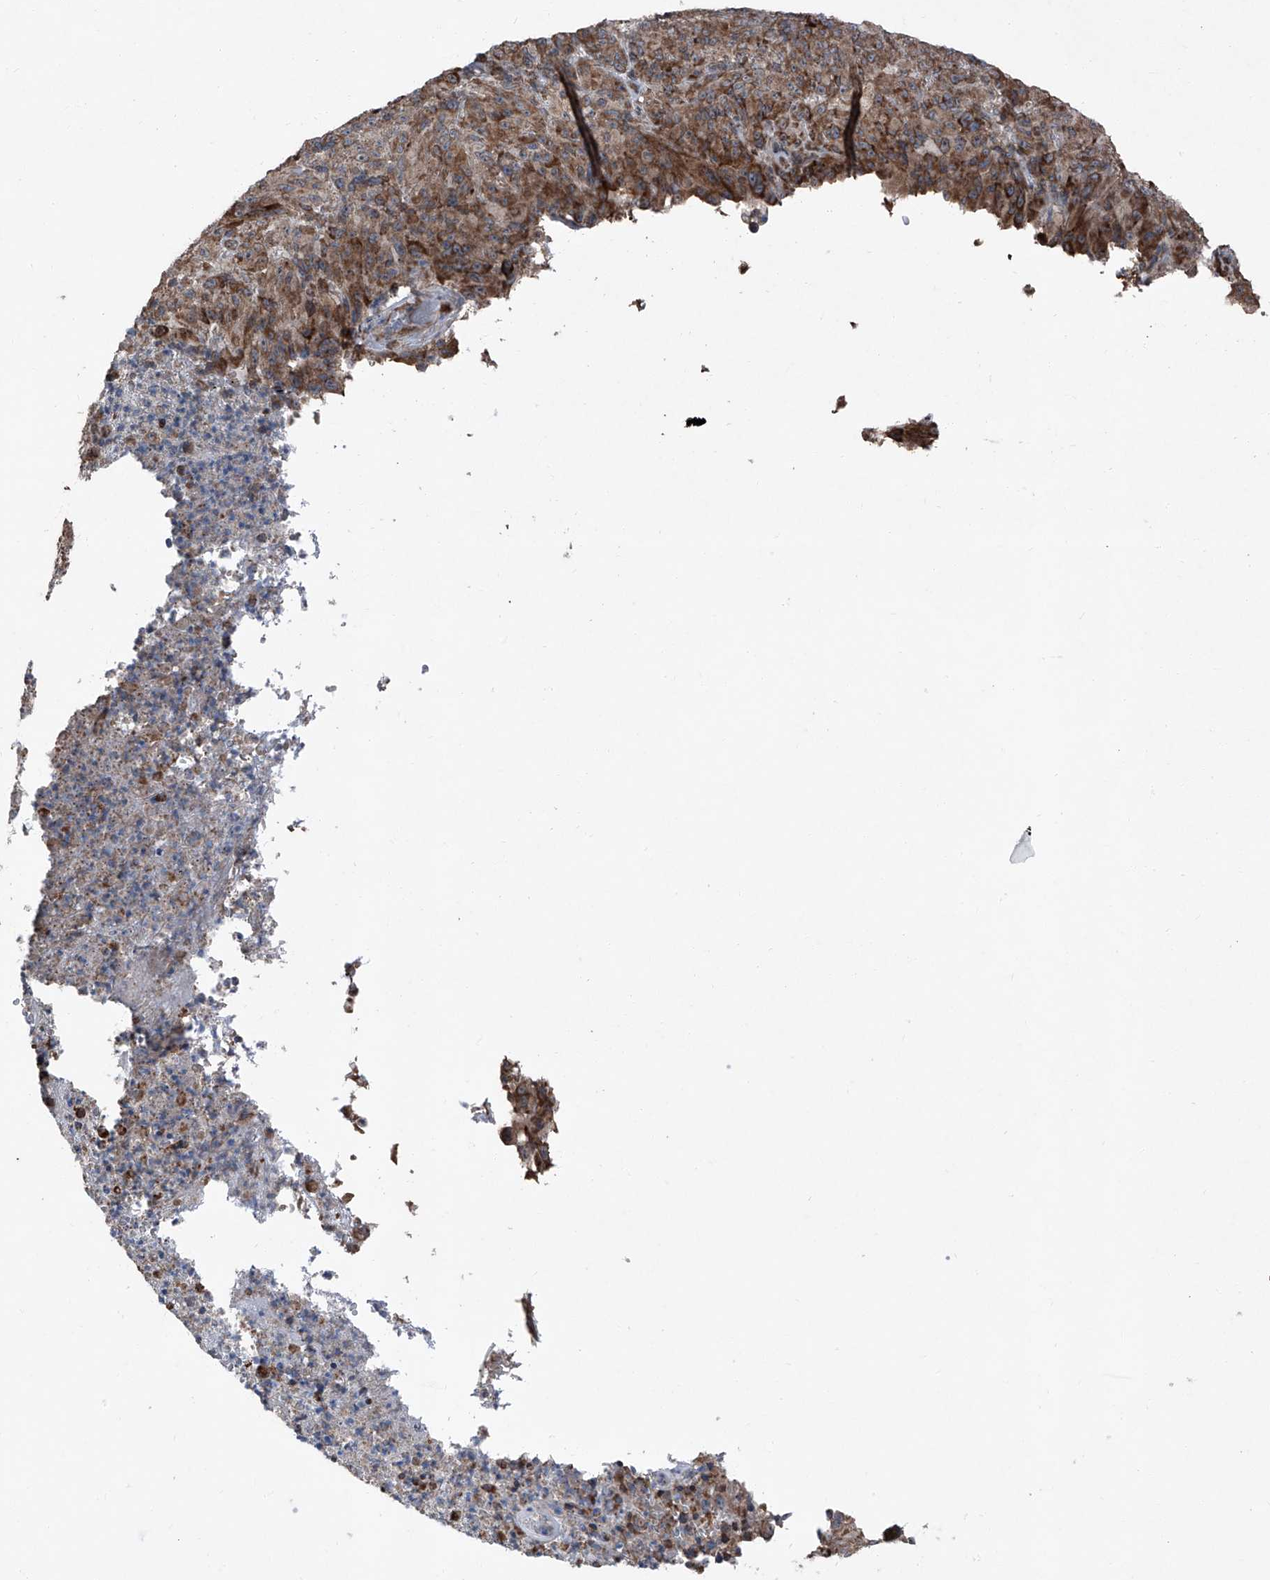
{"staining": {"intensity": "moderate", "quantity": ">75%", "location": "cytoplasmic/membranous"}, "tissue": "melanoma", "cell_type": "Tumor cells", "image_type": "cancer", "snomed": [{"axis": "morphology", "description": "Malignant melanoma, NOS"}, {"axis": "topography", "description": "Skin of head"}], "caption": "Brown immunohistochemical staining in malignant melanoma shows moderate cytoplasmic/membranous positivity in approximately >75% of tumor cells. (DAB IHC with brightfield microscopy, high magnification).", "gene": "LIMK1", "patient": {"sex": "male", "age": 96}}